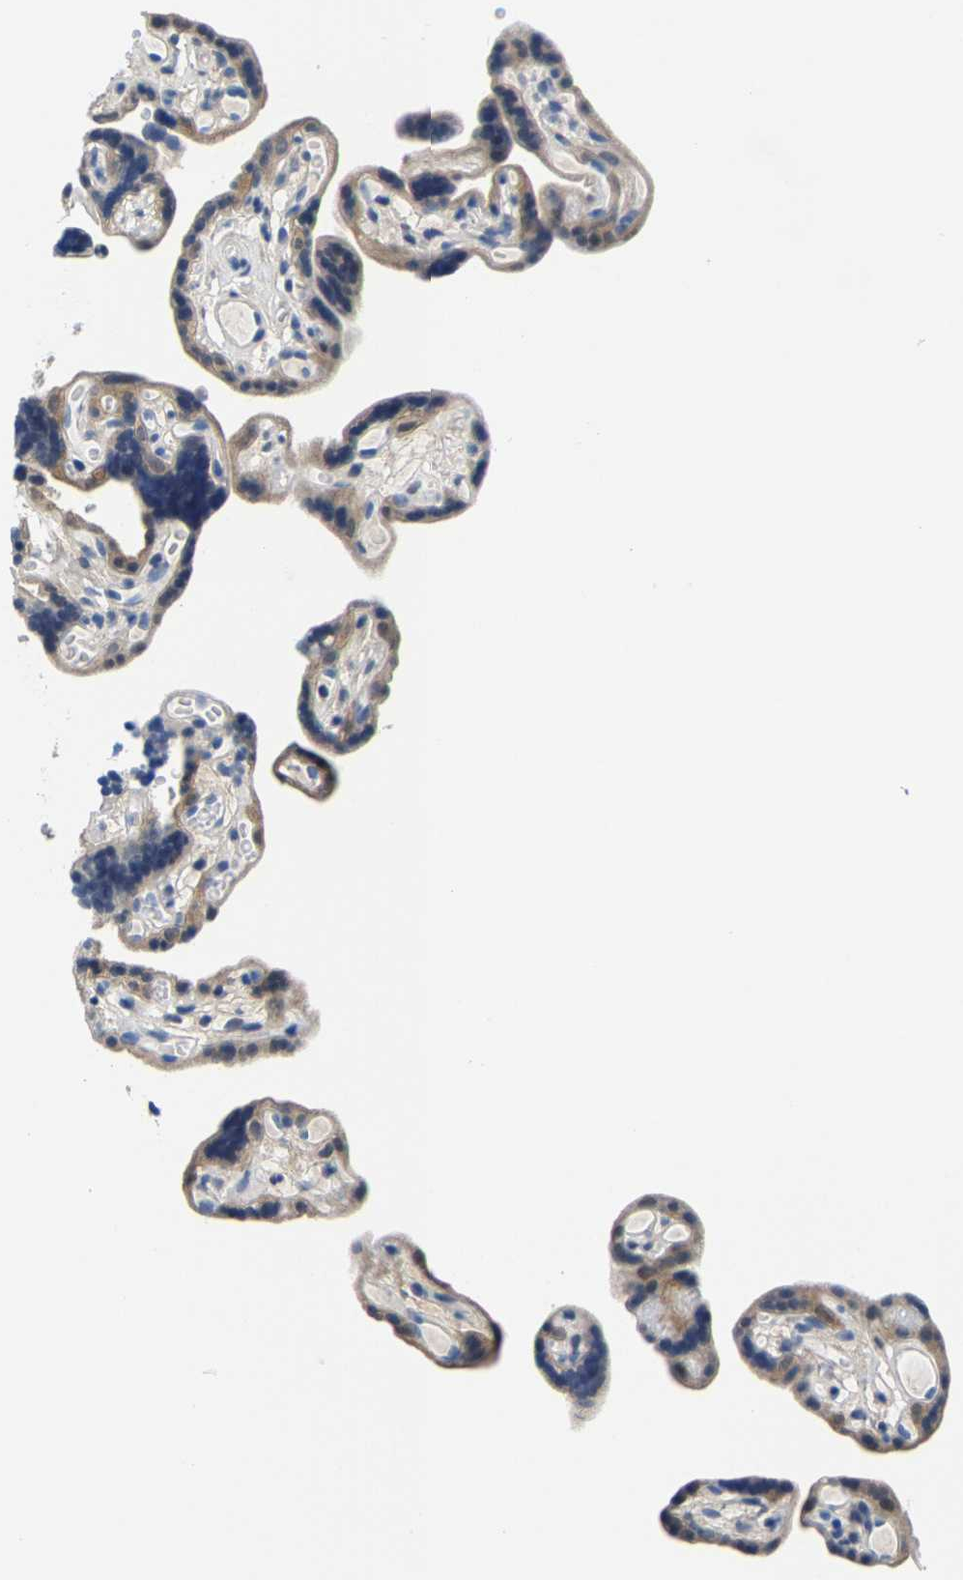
{"staining": {"intensity": "moderate", "quantity": ">75%", "location": "cytoplasmic/membranous"}, "tissue": "placenta", "cell_type": "Decidual cells", "image_type": "normal", "snomed": [{"axis": "morphology", "description": "Normal tissue, NOS"}, {"axis": "topography", "description": "Placenta"}], "caption": "DAB (3,3'-diaminobenzidine) immunohistochemical staining of benign placenta reveals moderate cytoplasmic/membranous protein positivity in about >75% of decidual cells.", "gene": "SSH3", "patient": {"sex": "female", "age": 30}}